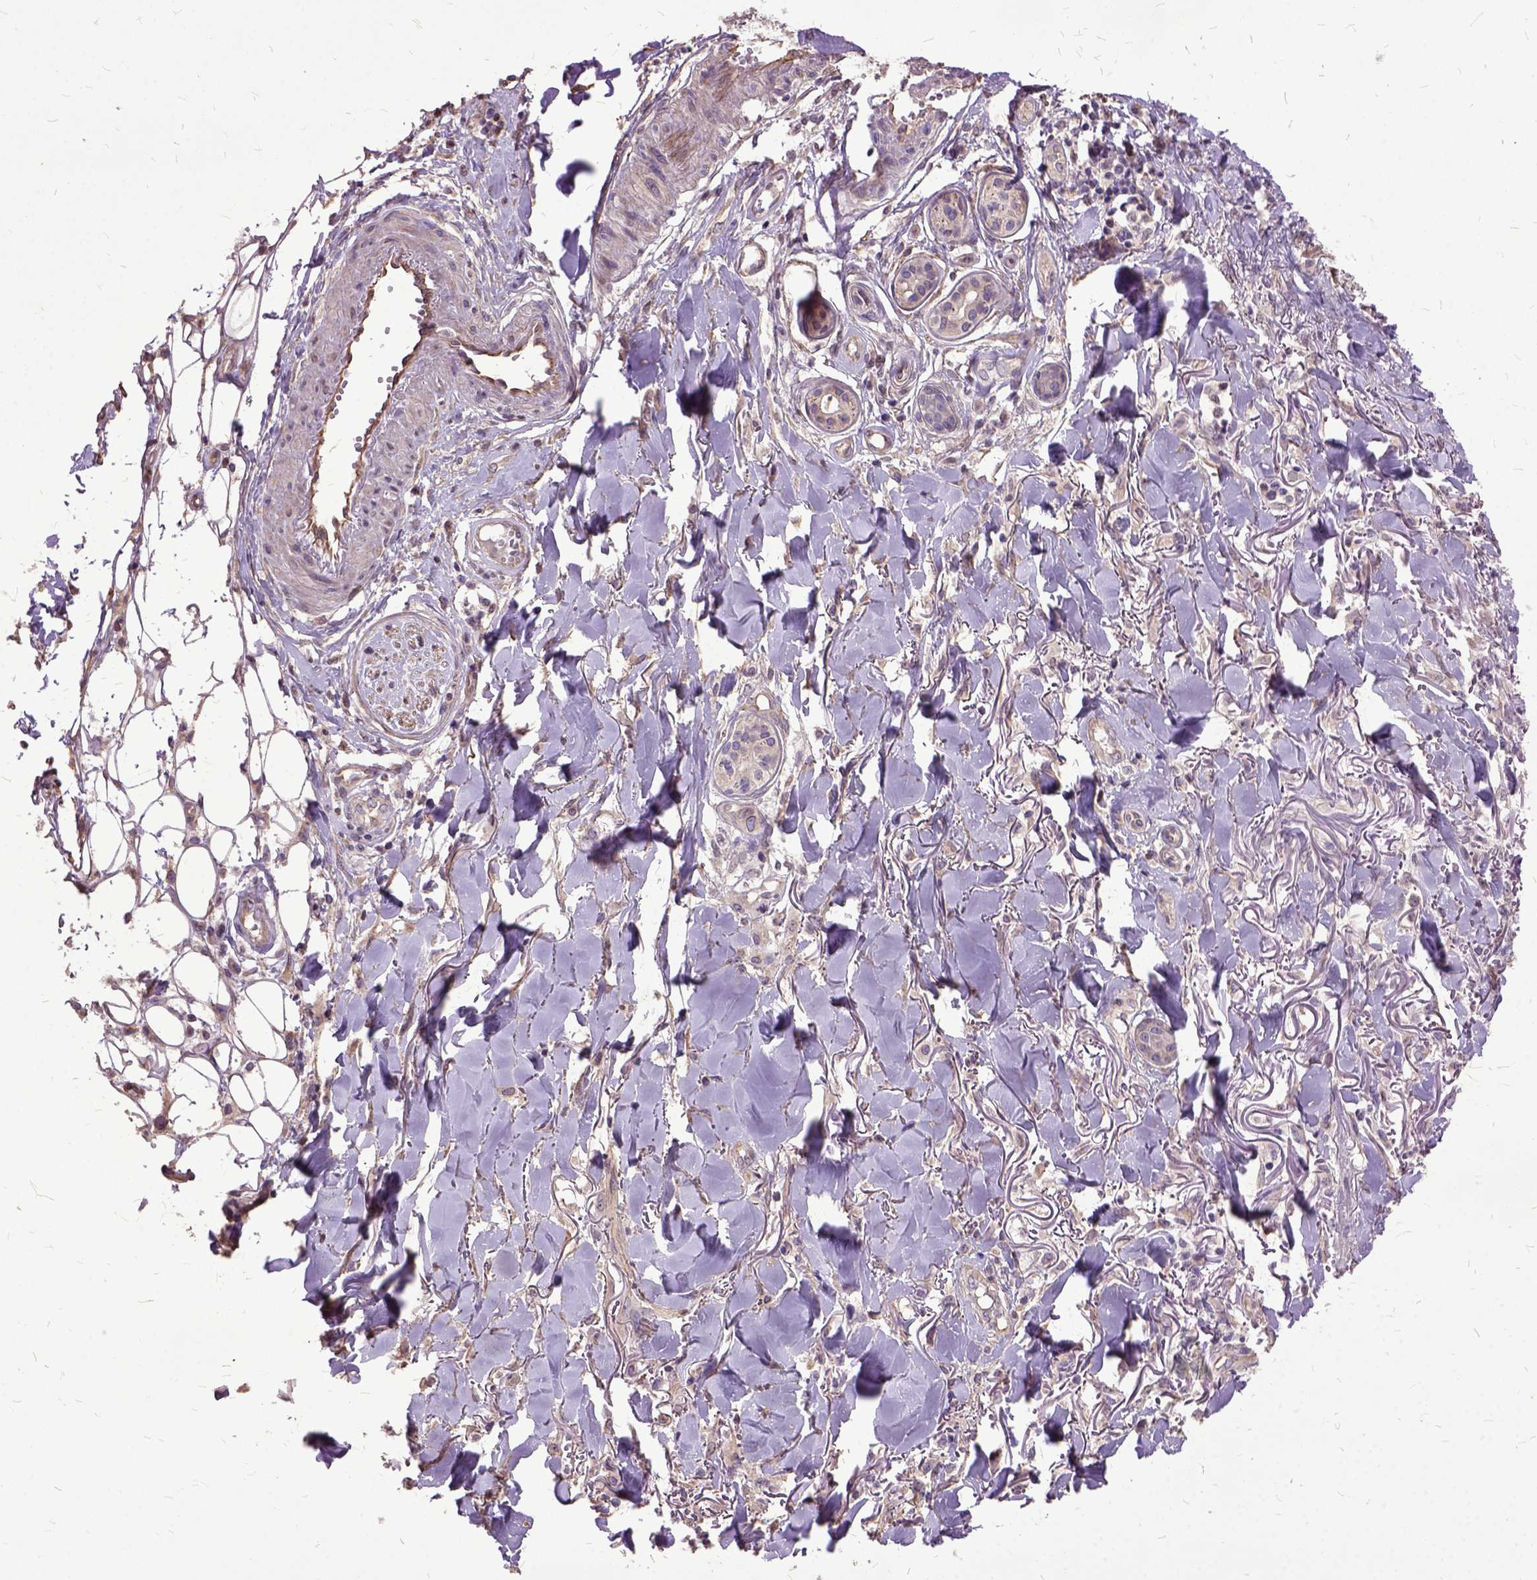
{"staining": {"intensity": "negative", "quantity": "none", "location": "none"}, "tissue": "skin cancer", "cell_type": "Tumor cells", "image_type": "cancer", "snomed": [{"axis": "morphology", "description": "Squamous cell carcinoma, NOS"}, {"axis": "topography", "description": "Skin"}], "caption": "High power microscopy image of an immunohistochemistry micrograph of squamous cell carcinoma (skin), revealing no significant expression in tumor cells.", "gene": "AREG", "patient": {"sex": "male", "age": 75}}